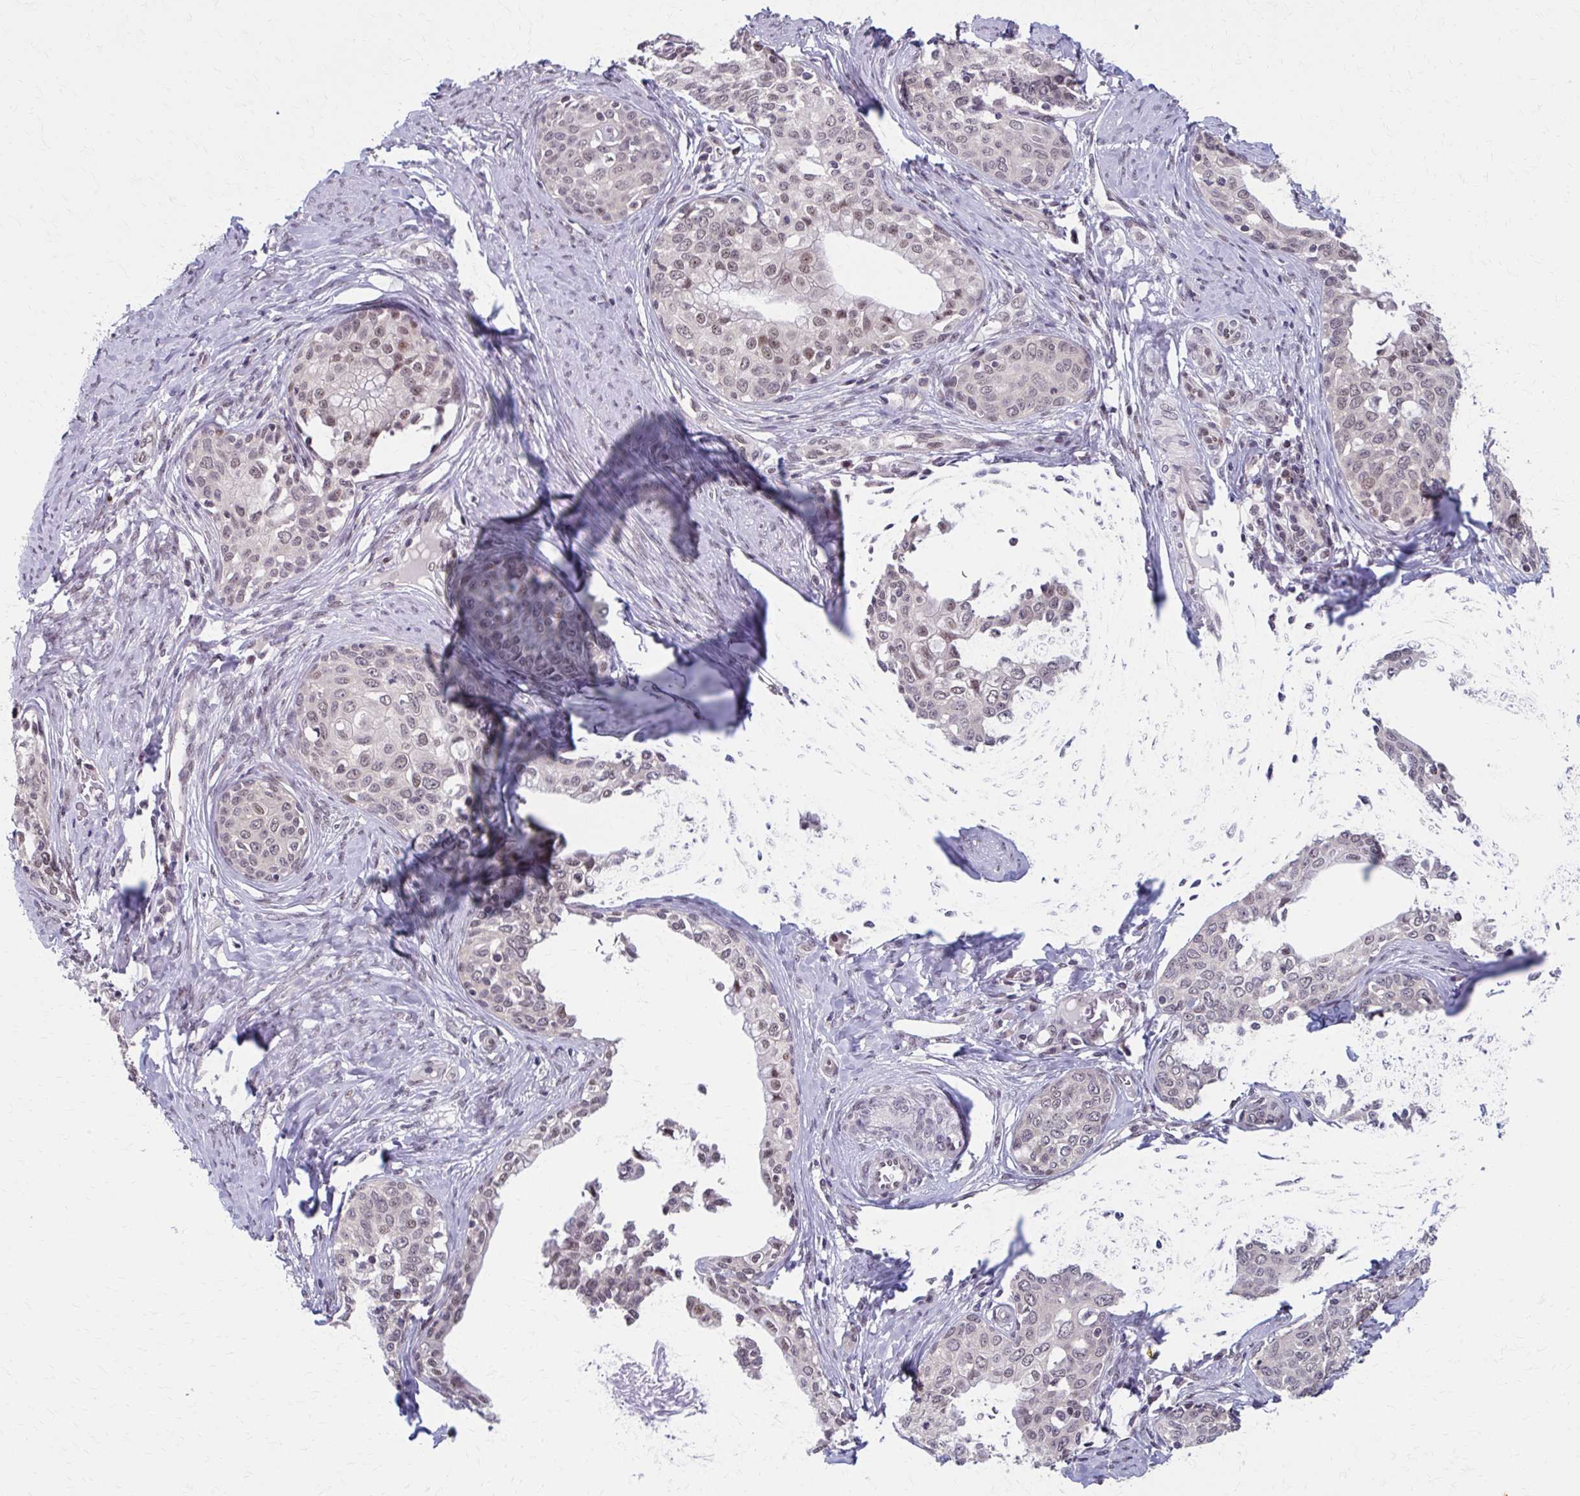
{"staining": {"intensity": "weak", "quantity": "25%-75%", "location": "nuclear"}, "tissue": "cervical cancer", "cell_type": "Tumor cells", "image_type": "cancer", "snomed": [{"axis": "morphology", "description": "Squamous cell carcinoma, NOS"}, {"axis": "morphology", "description": "Adenocarcinoma, NOS"}, {"axis": "topography", "description": "Cervix"}], "caption": "Approximately 25%-75% of tumor cells in cervical cancer reveal weak nuclear protein staining as visualized by brown immunohistochemical staining.", "gene": "SETBP1", "patient": {"sex": "female", "age": 52}}